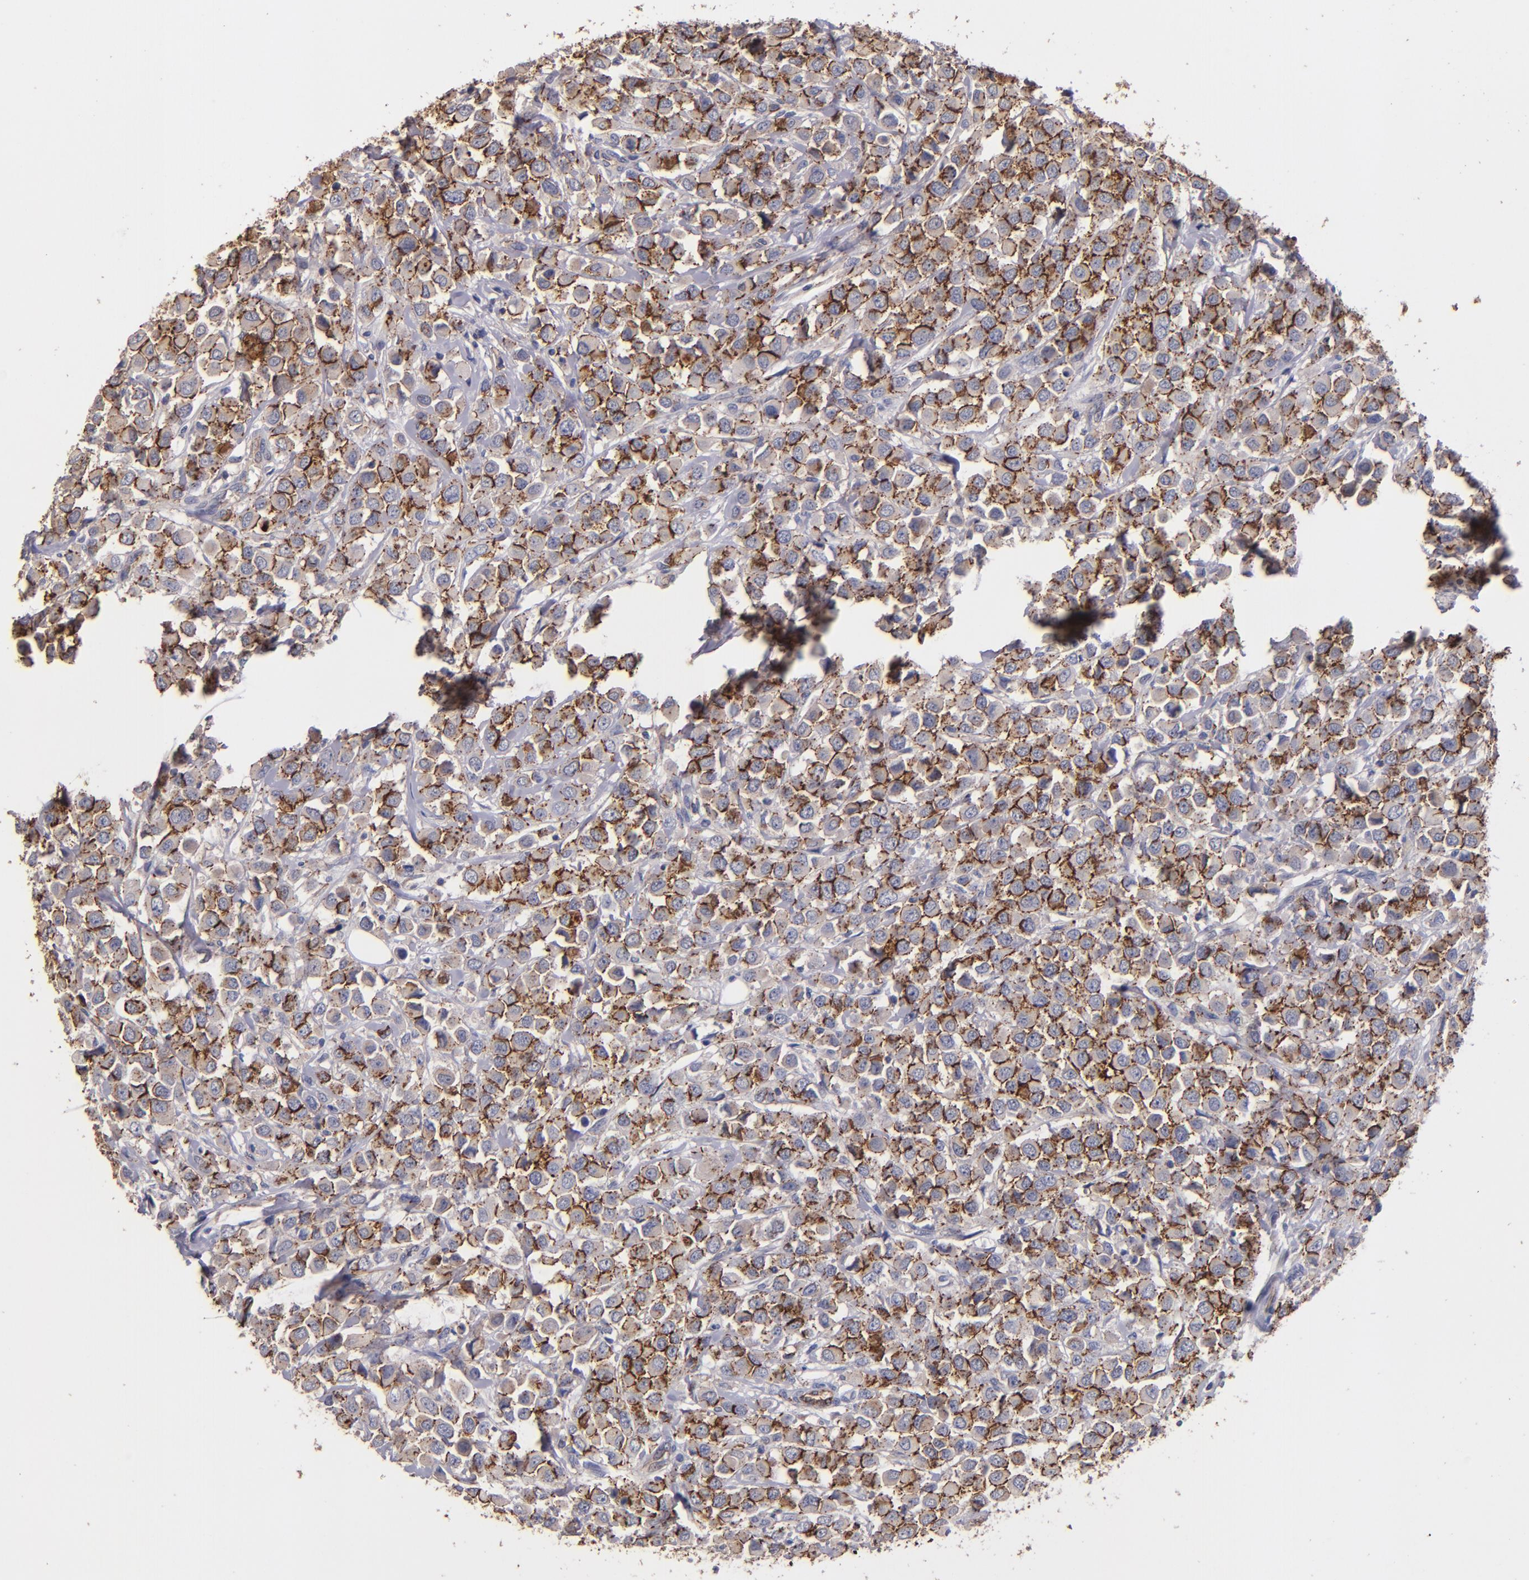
{"staining": {"intensity": "moderate", "quantity": "25%-75%", "location": "cytoplasmic/membranous"}, "tissue": "breast cancer", "cell_type": "Tumor cells", "image_type": "cancer", "snomed": [{"axis": "morphology", "description": "Duct carcinoma"}, {"axis": "topography", "description": "Breast"}], "caption": "A photomicrograph of breast cancer stained for a protein displays moderate cytoplasmic/membranous brown staining in tumor cells.", "gene": "CLDN5", "patient": {"sex": "female", "age": 61}}